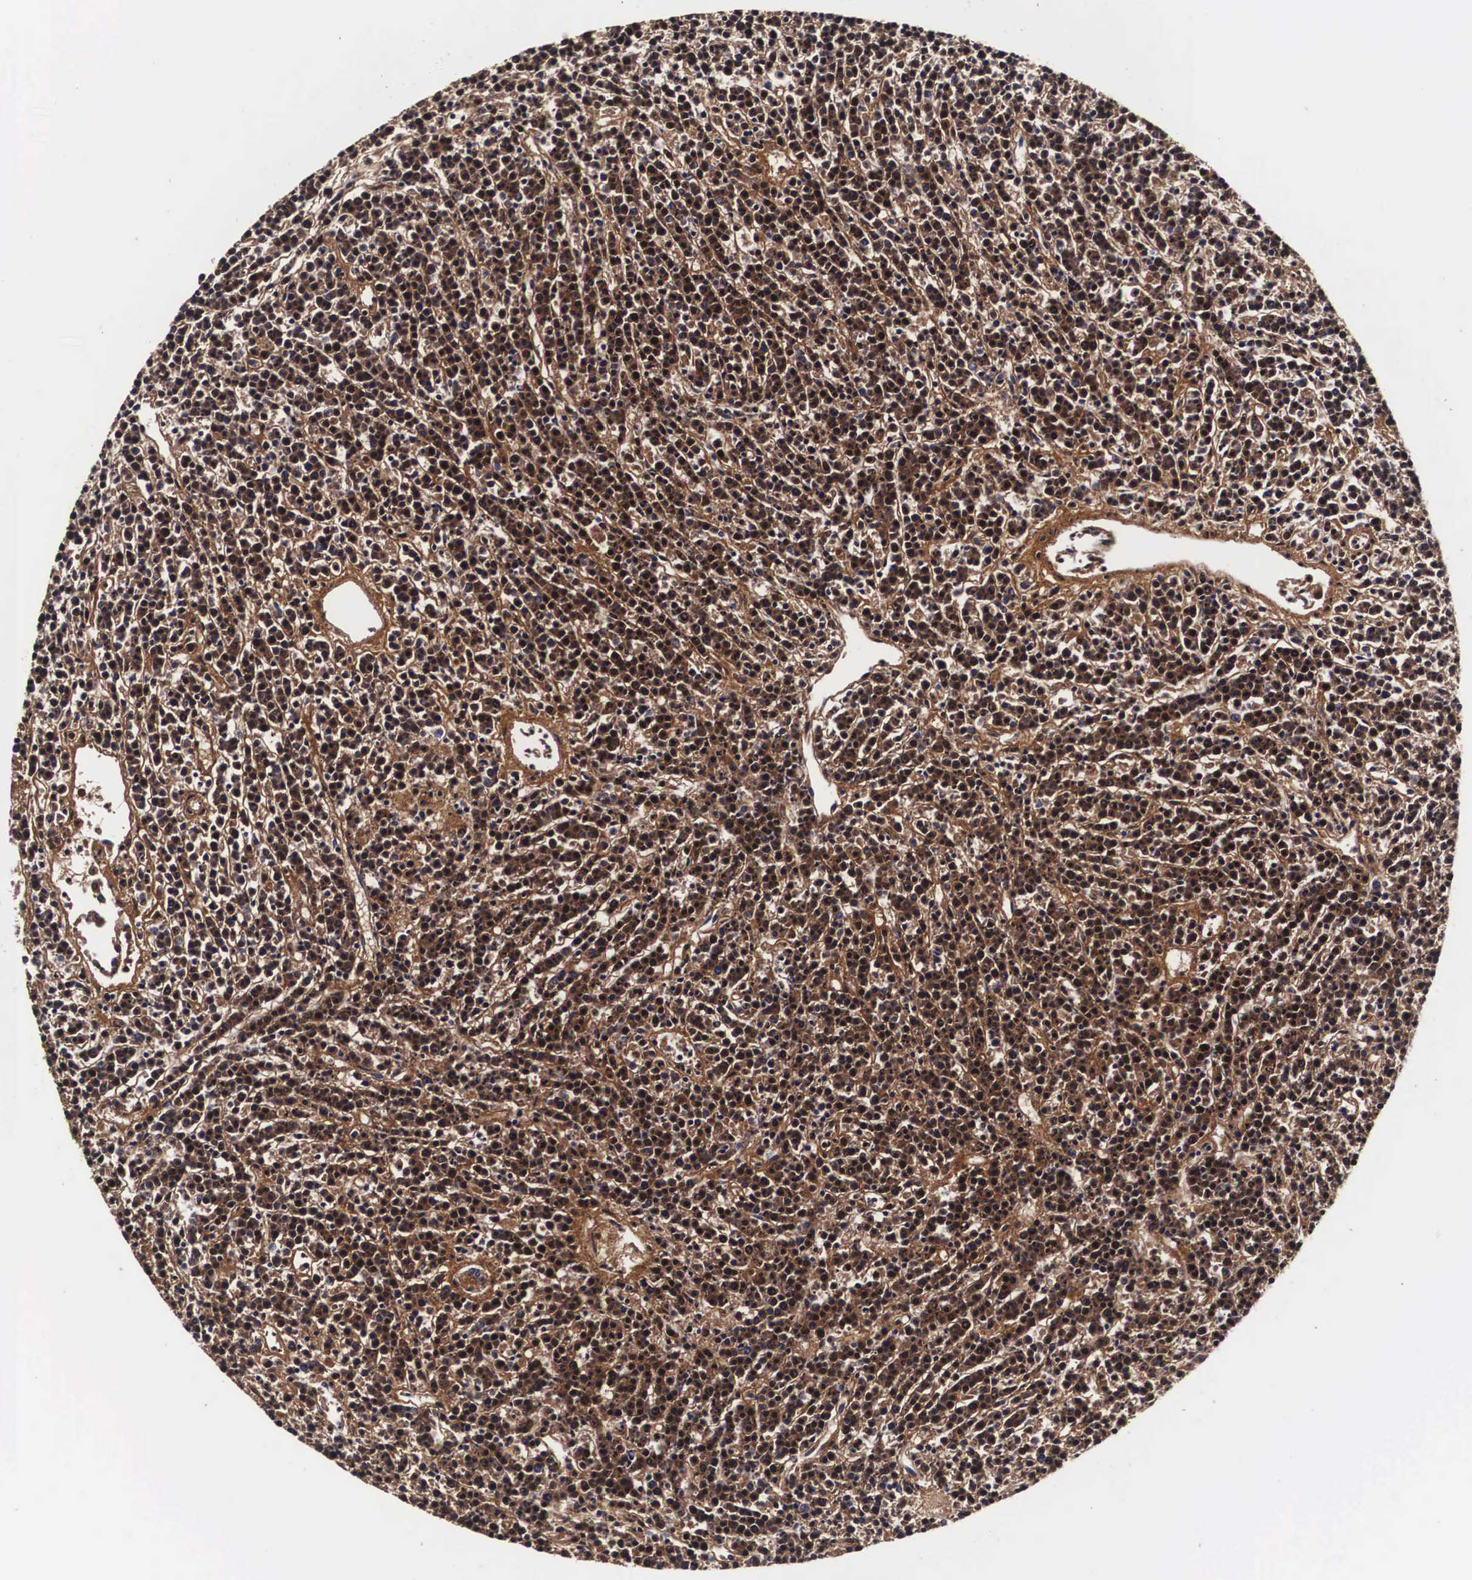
{"staining": {"intensity": "strong", "quantity": ">75%", "location": "nuclear"}, "tissue": "lymphoma", "cell_type": "Tumor cells", "image_type": "cancer", "snomed": [{"axis": "morphology", "description": "Malignant lymphoma, non-Hodgkin's type, High grade"}, {"axis": "topography", "description": "Ovary"}], "caption": "Human high-grade malignant lymphoma, non-Hodgkin's type stained with a protein marker shows strong staining in tumor cells.", "gene": "PABPN1", "patient": {"sex": "female", "age": 56}}